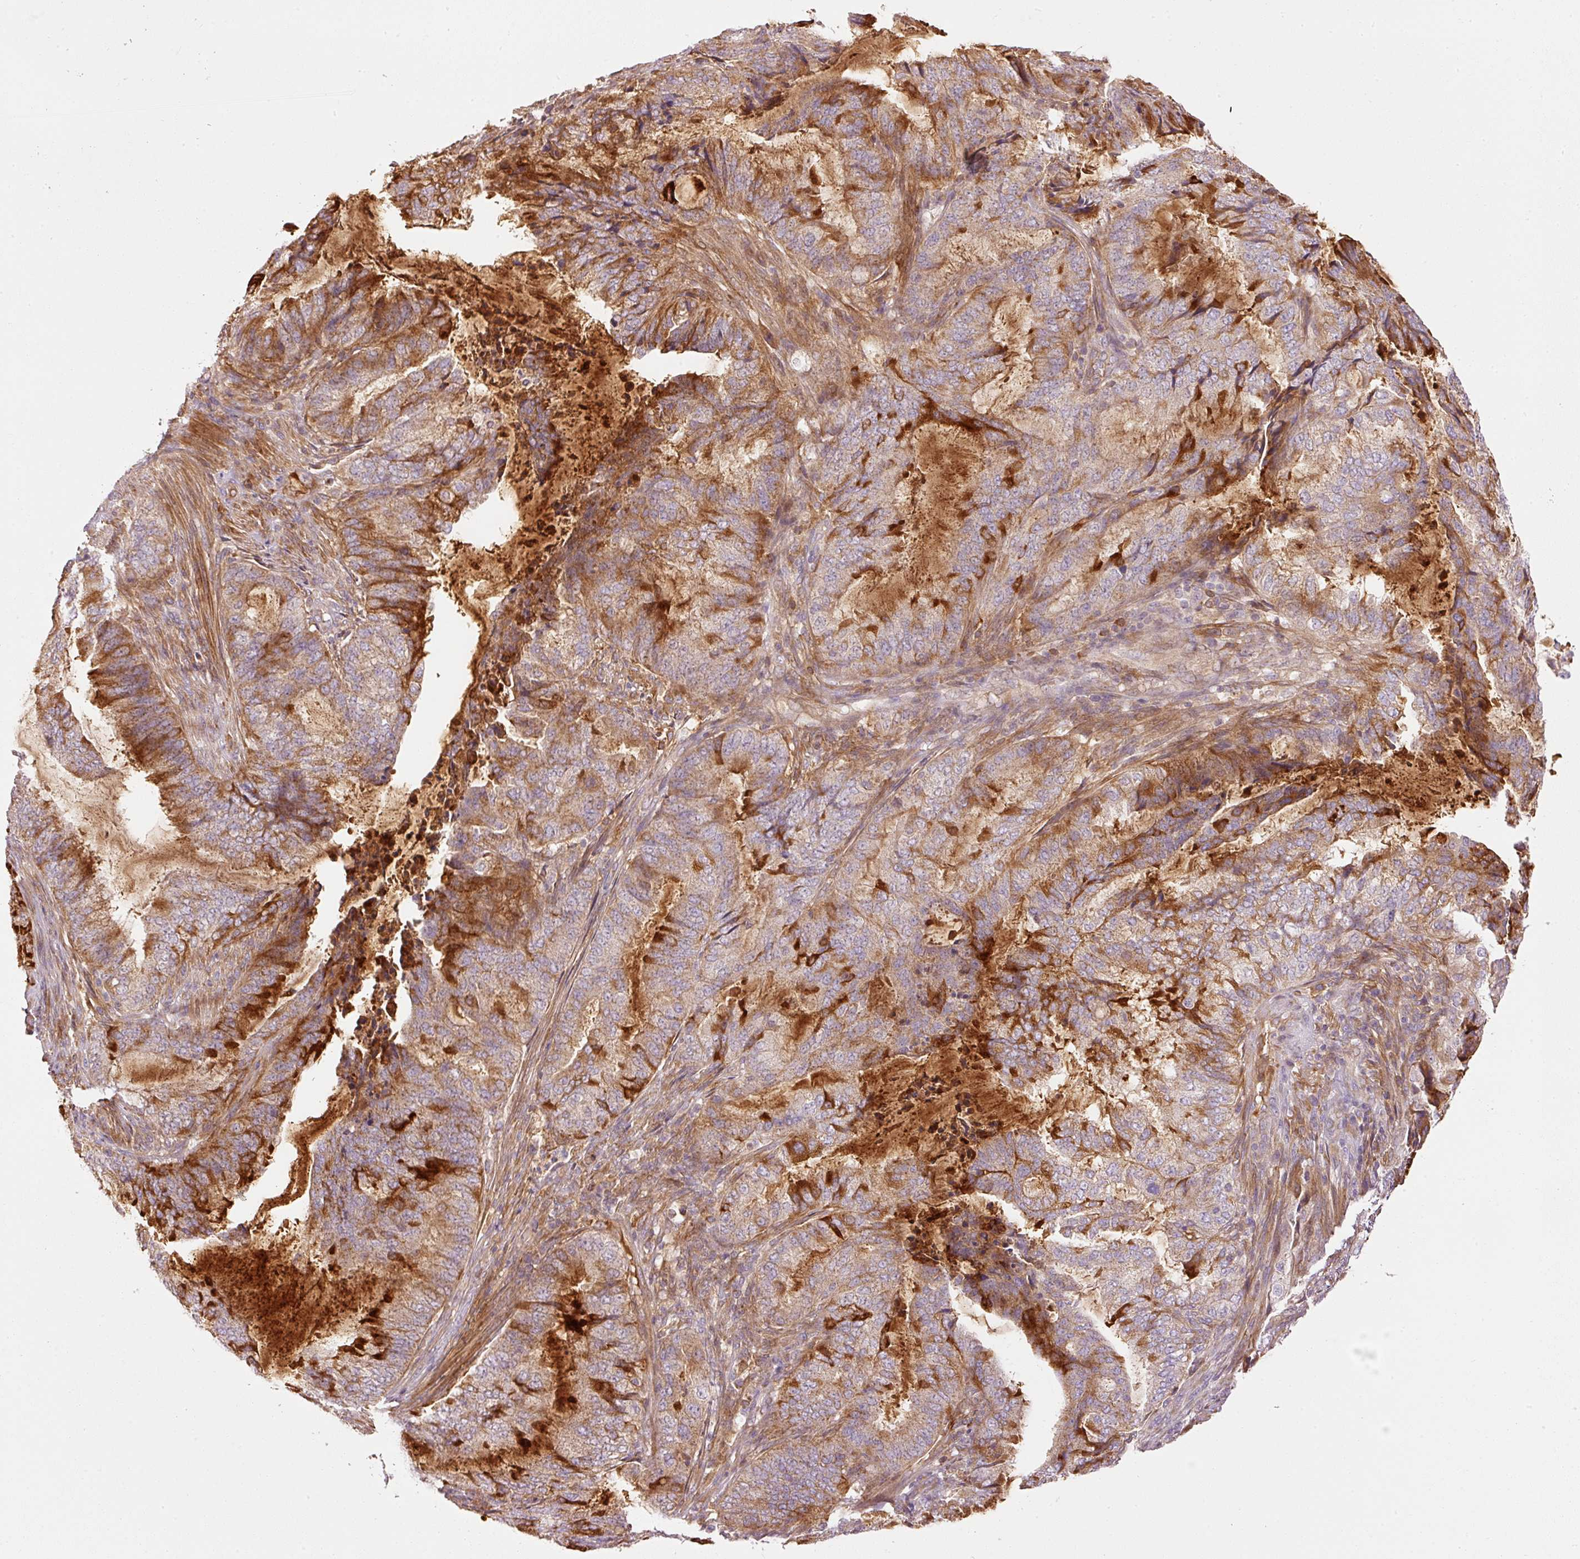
{"staining": {"intensity": "strong", "quantity": "25%-75%", "location": "cytoplasmic/membranous"}, "tissue": "endometrial cancer", "cell_type": "Tumor cells", "image_type": "cancer", "snomed": [{"axis": "morphology", "description": "Adenocarcinoma, NOS"}, {"axis": "topography", "description": "Endometrium"}], "caption": "IHC of human endometrial cancer (adenocarcinoma) reveals high levels of strong cytoplasmic/membranous expression in about 25%-75% of tumor cells.", "gene": "SERPING1", "patient": {"sex": "female", "age": 51}}